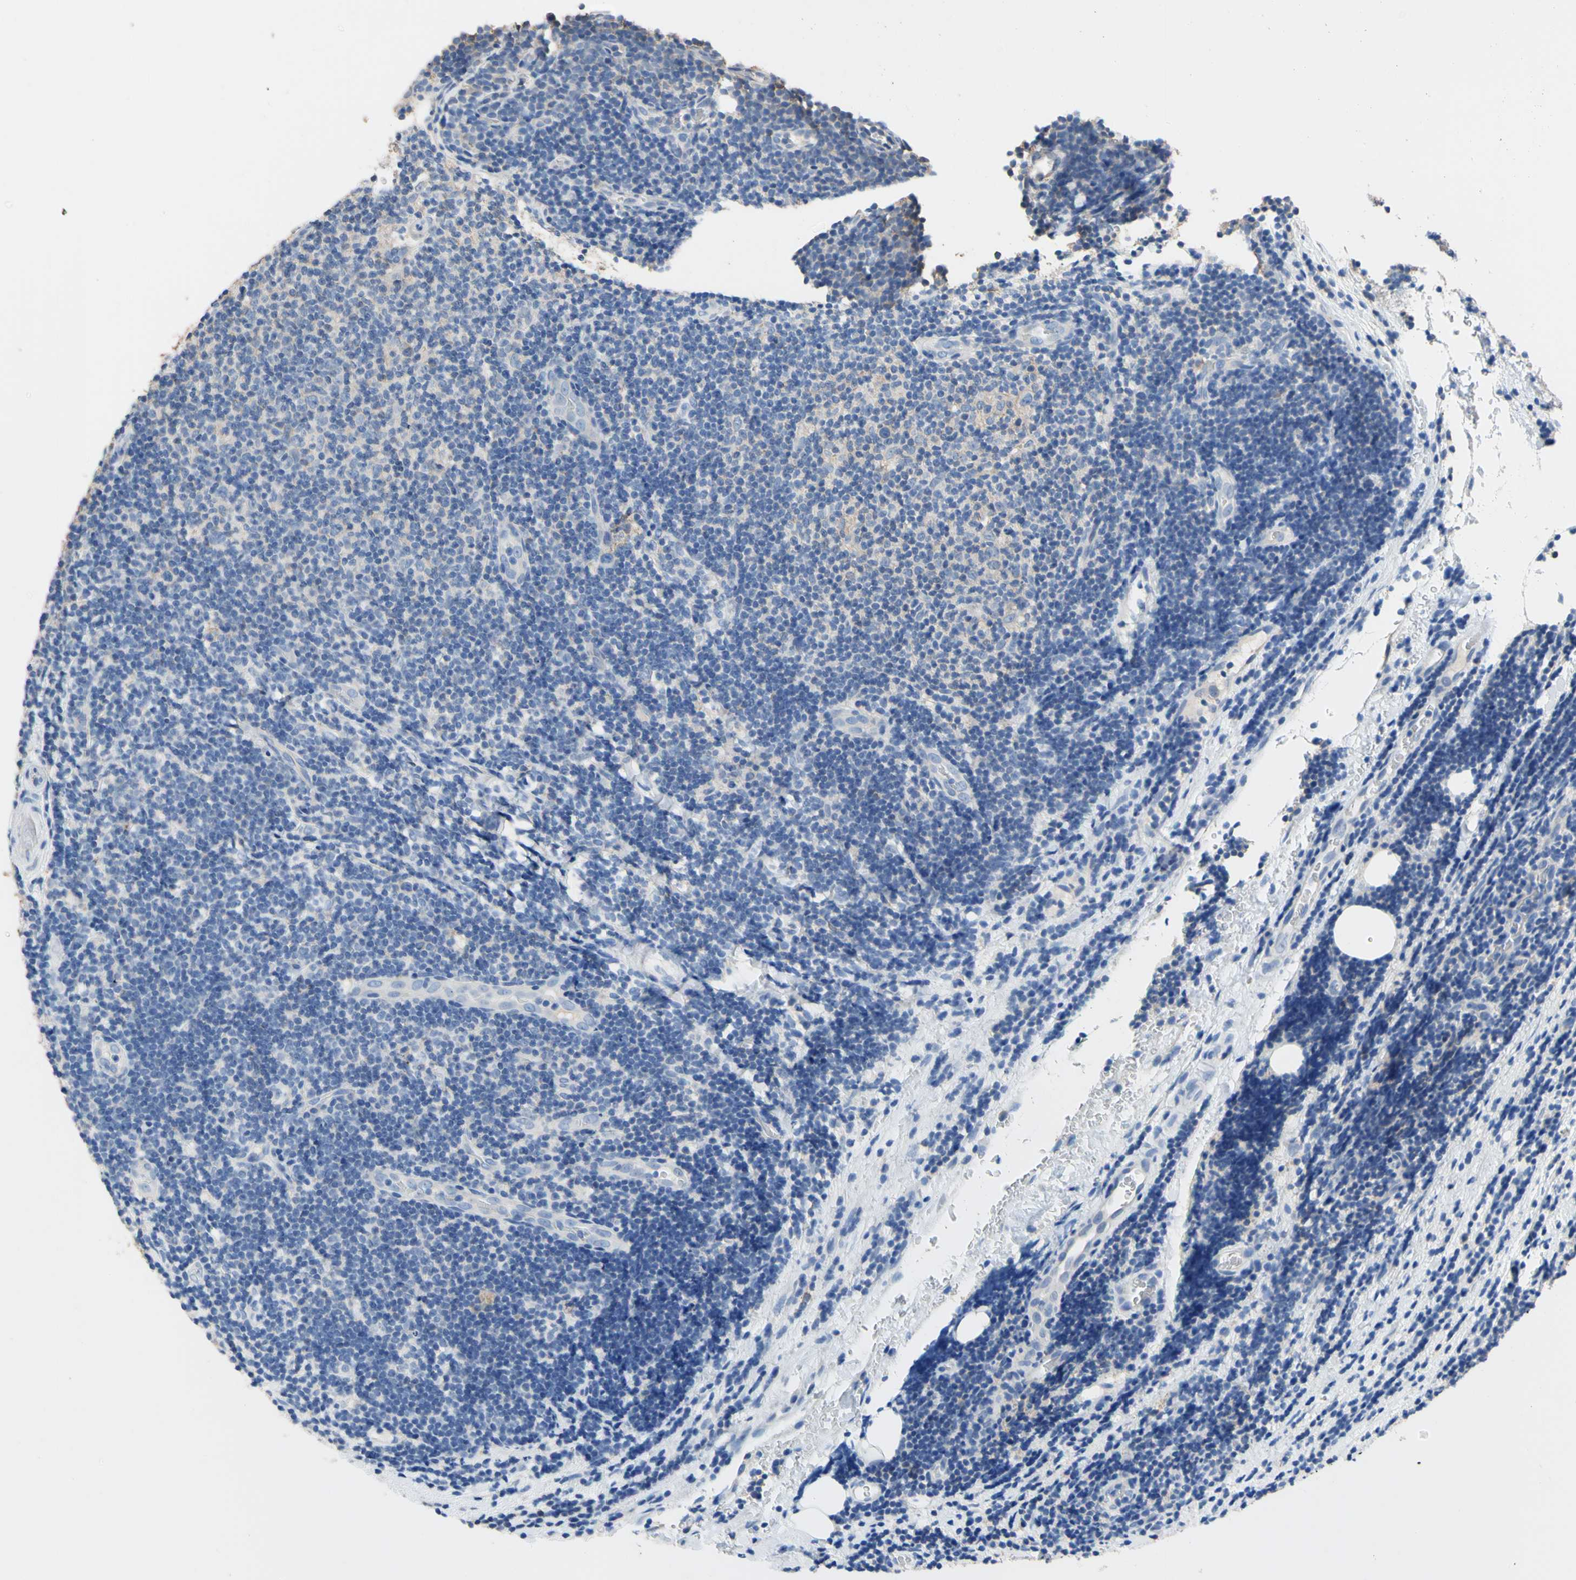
{"staining": {"intensity": "negative", "quantity": "none", "location": "none"}, "tissue": "lymphoma", "cell_type": "Tumor cells", "image_type": "cancer", "snomed": [{"axis": "morphology", "description": "Malignant lymphoma, non-Hodgkin's type, Low grade"}, {"axis": "topography", "description": "Lymph node"}], "caption": "An immunohistochemistry image of malignant lymphoma, non-Hodgkin's type (low-grade) is shown. There is no staining in tumor cells of malignant lymphoma, non-Hodgkin's type (low-grade). (DAB (3,3'-diaminobenzidine) immunohistochemistry (IHC), high magnification).", "gene": "PNKD", "patient": {"sex": "male", "age": 83}}